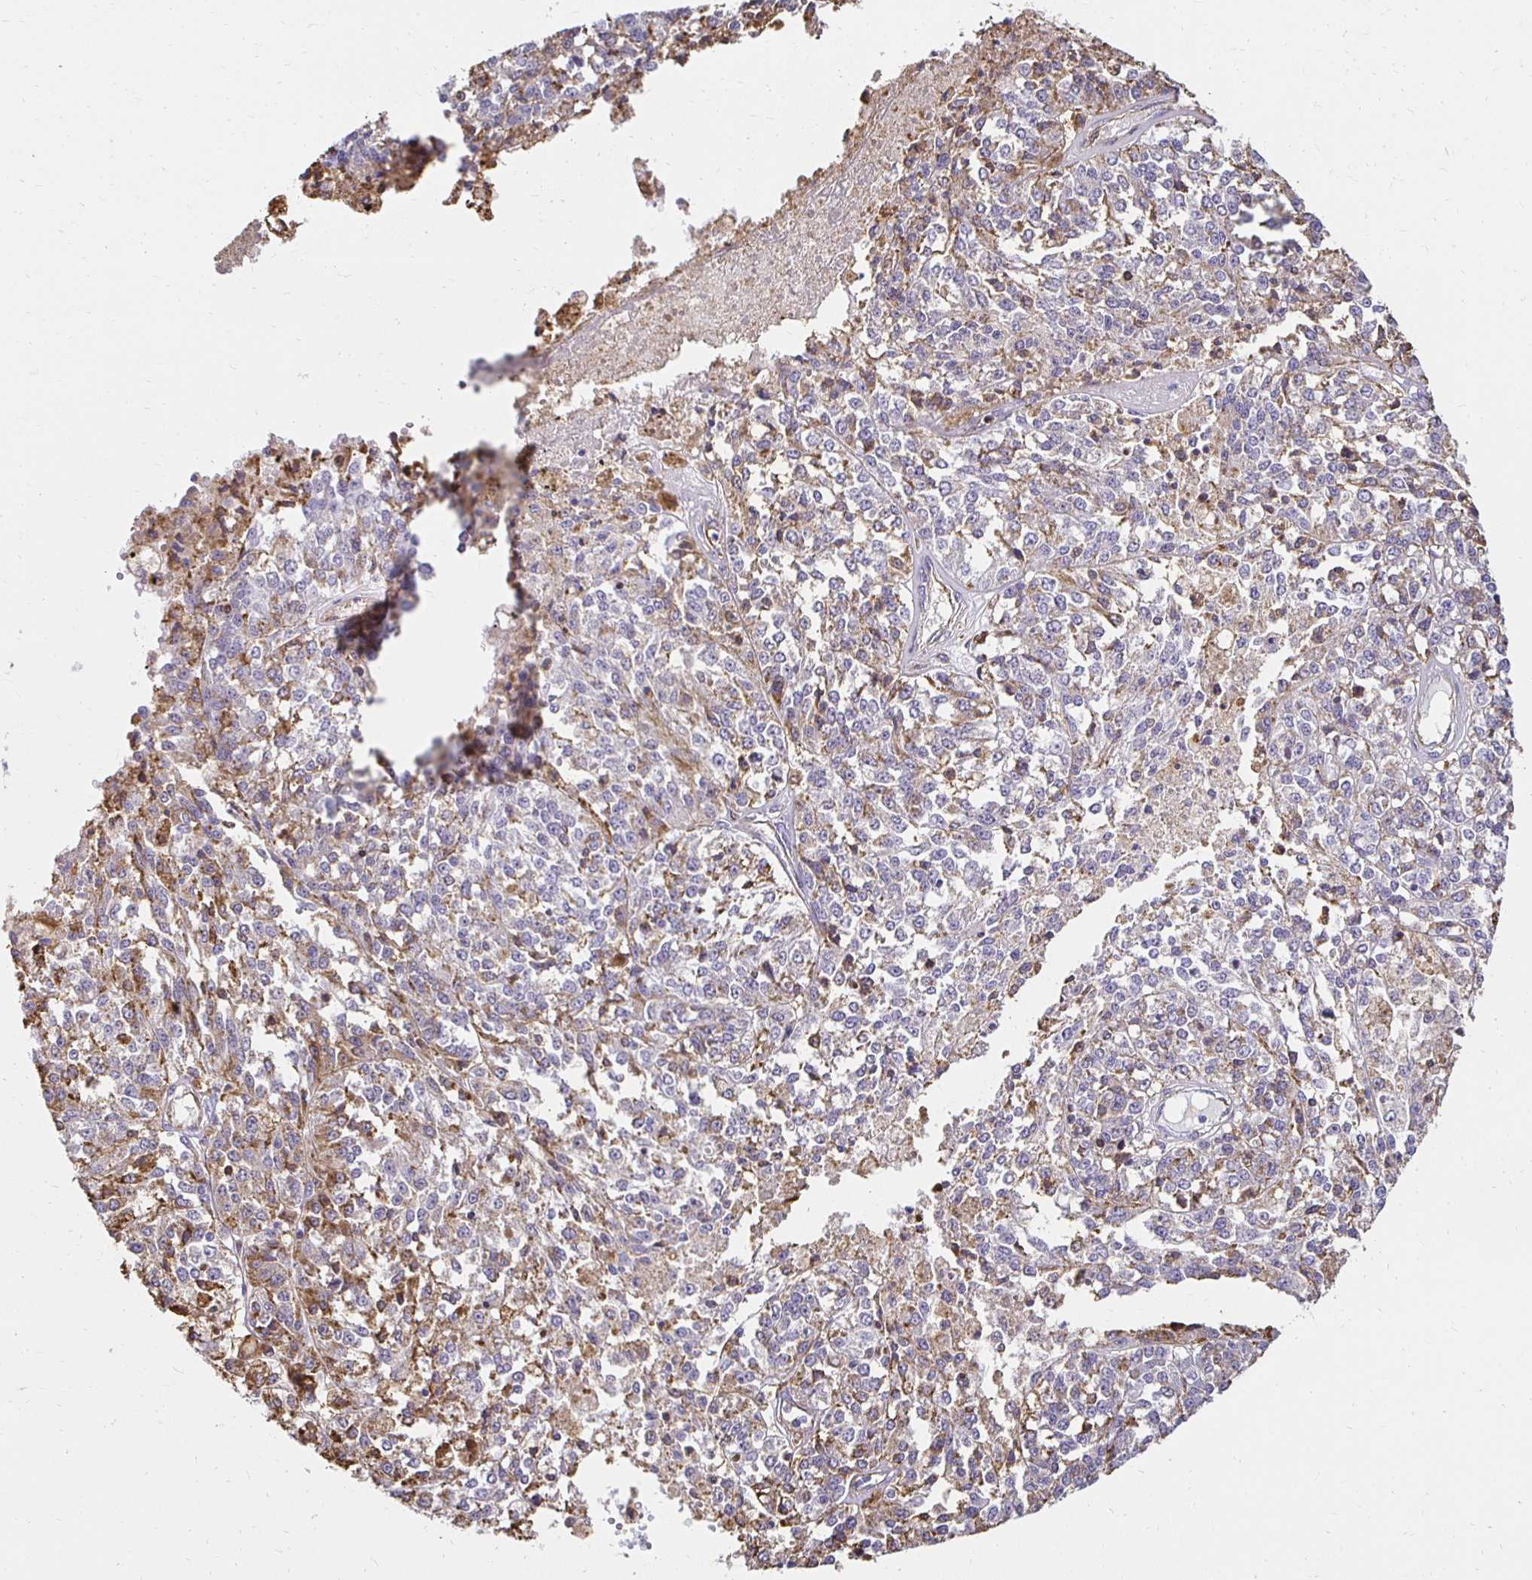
{"staining": {"intensity": "weak", "quantity": "<25%", "location": "cytoplasmic/membranous"}, "tissue": "melanoma", "cell_type": "Tumor cells", "image_type": "cancer", "snomed": [{"axis": "morphology", "description": "Malignant melanoma, Metastatic site"}, {"axis": "topography", "description": "Lymph node"}], "caption": "The image shows no staining of tumor cells in melanoma.", "gene": "TAS1R3", "patient": {"sex": "female", "age": 64}}